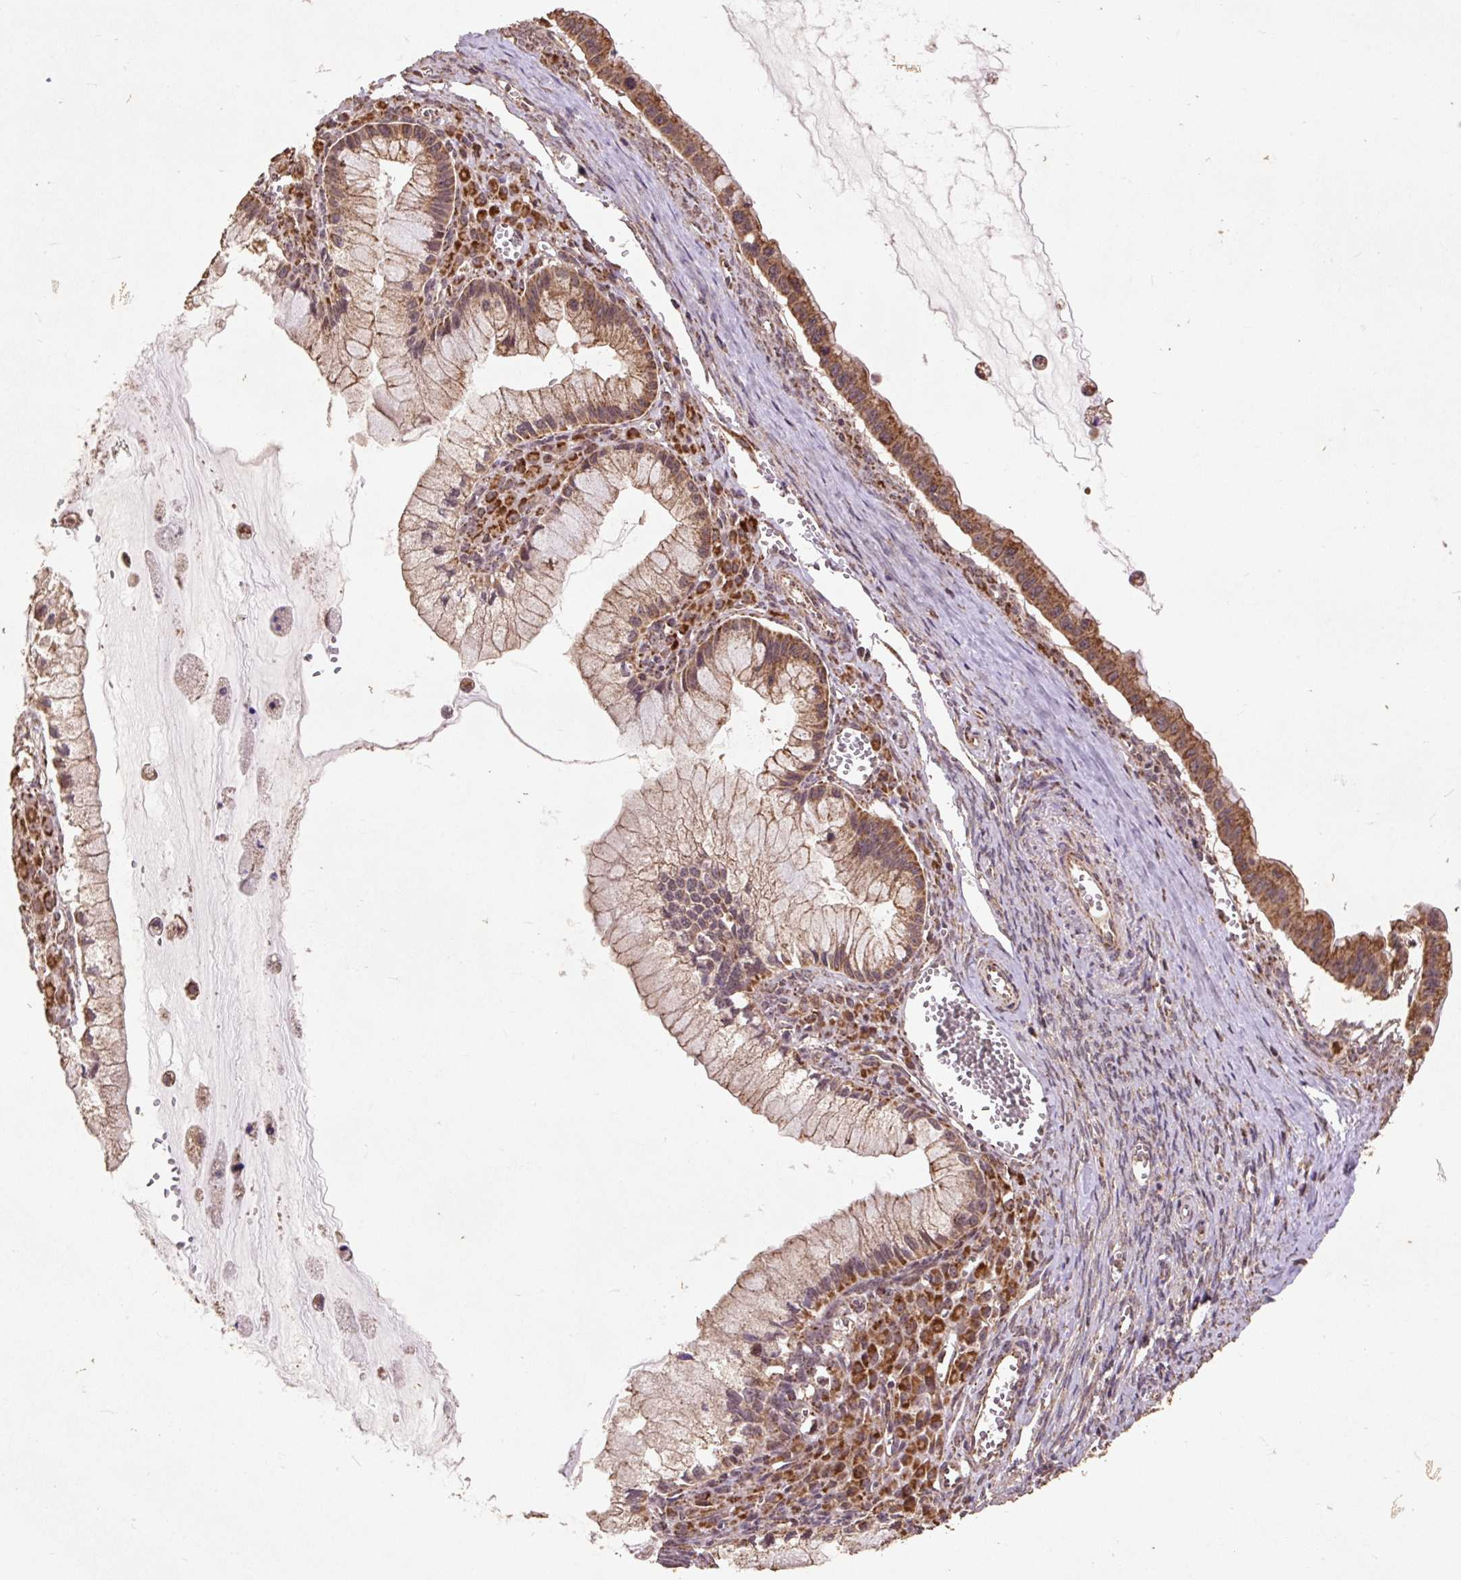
{"staining": {"intensity": "moderate", "quantity": ">75%", "location": "cytoplasmic/membranous"}, "tissue": "ovarian cancer", "cell_type": "Tumor cells", "image_type": "cancer", "snomed": [{"axis": "morphology", "description": "Cystadenocarcinoma, mucinous, NOS"}, {"axis": "topography", "description": "Ovary"}], "caption": "Protein staining shows moderate cytoplasmic/membranous positivity in approximately >75% of tumor cells in ovarian cancer (mucinous cystadenocarcinoma). (DAB IHC with brightfield microscopy, high magnification).", "gene": "ATP5F1A", "patient": {"sex": "female", "age": 59}}